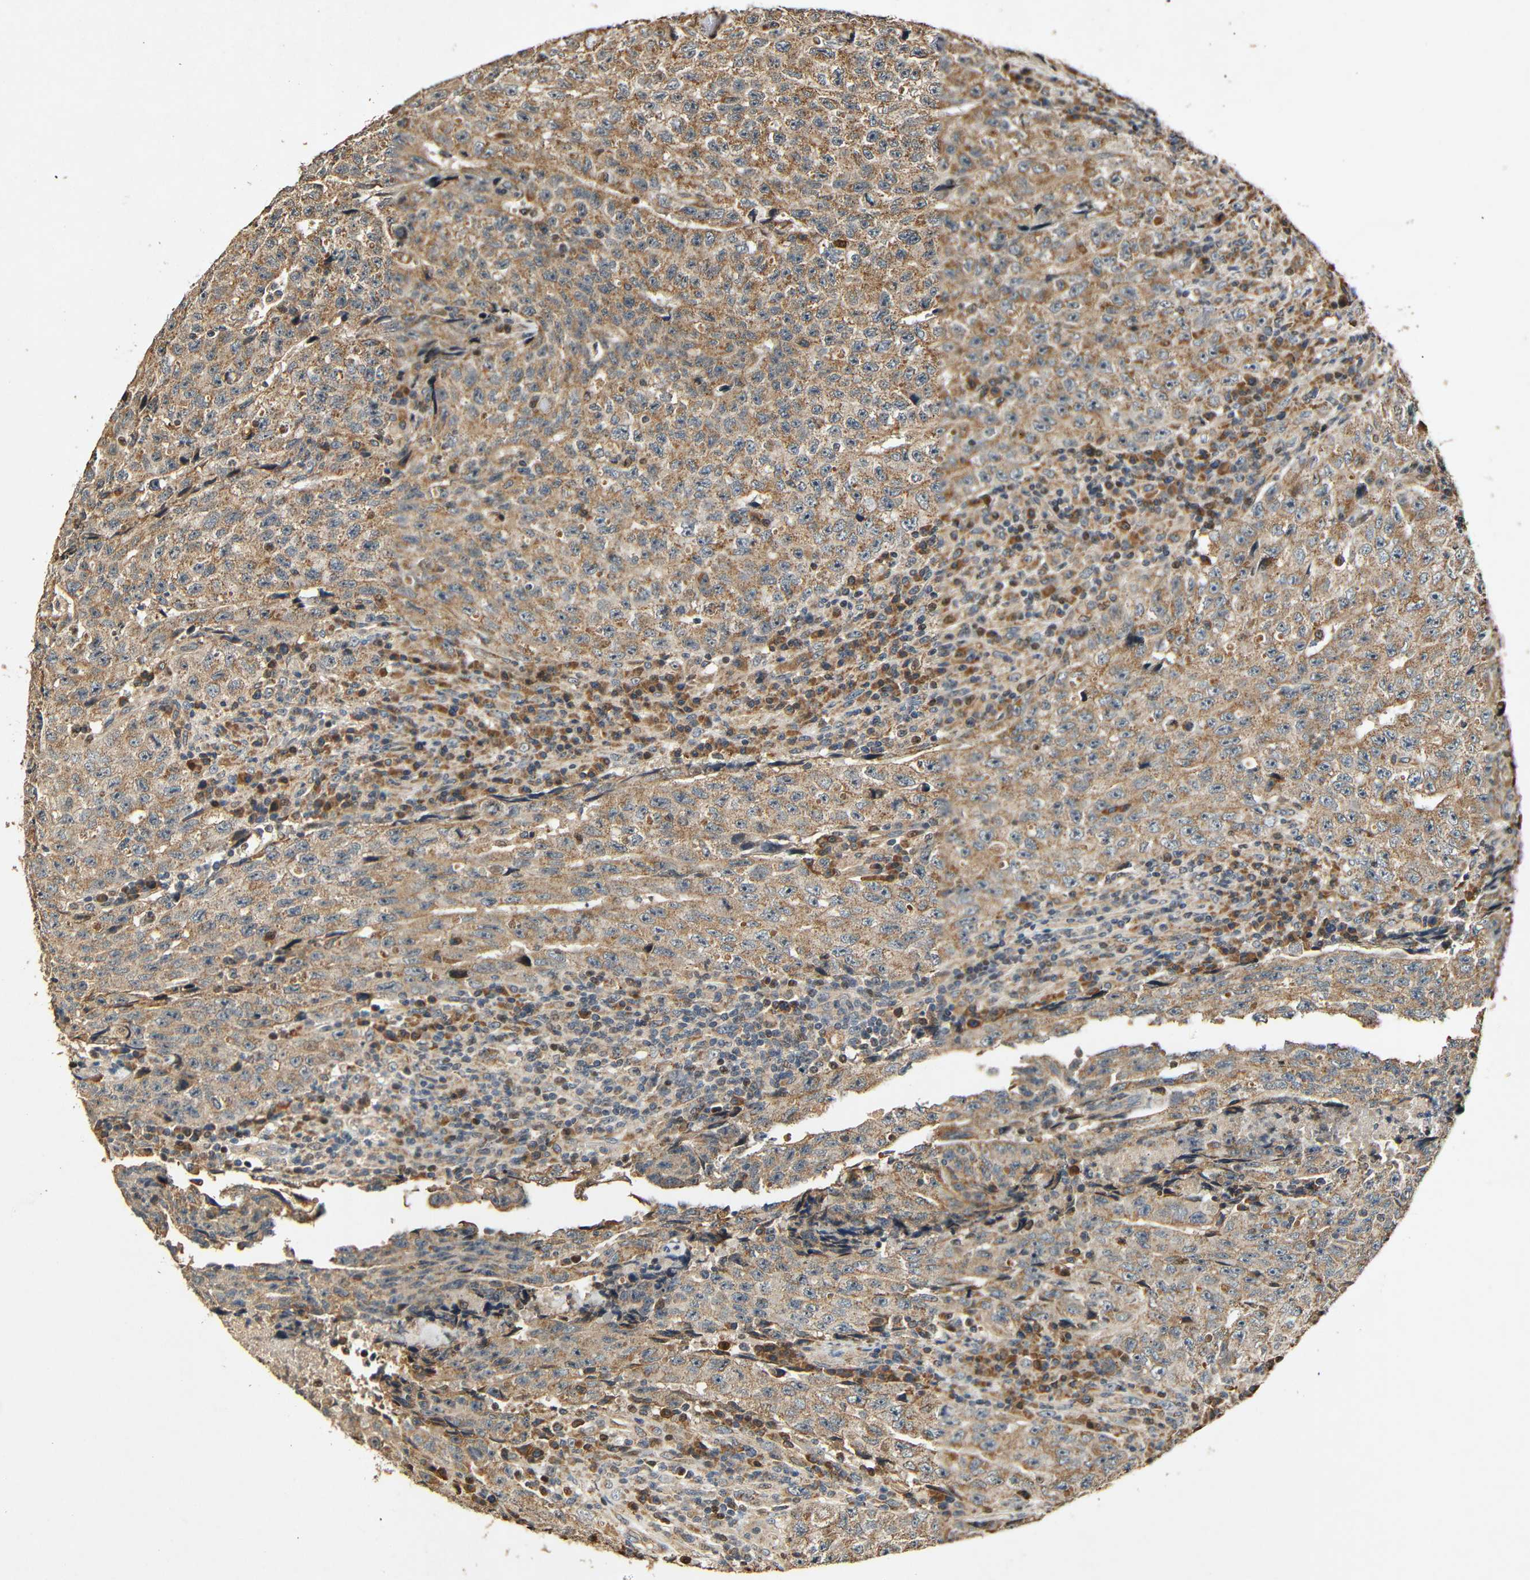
{"staining": {"intensity": "moderate", "quantity": ">75%", "location": "cytoplasmic/membranous"}, "tissue": "testis cancer", "cell_type": "Tumor cells", "image_type": "cancer", "snomed": [{"axis": "morphology", "description": "Necrosis, NOS"}, {"axis": "morphology", "description": "Carcinoma, Embryonal, NOS"}, {"axis": "topography", "description": "Testis"}], "caption": "IHC of embryonal carcinoma (testis) reveals medium levels of moderate cytoplasmic/membranous expression in about >75% of tumor cells.", "gene": "KAZALD1", "patient": {"sex": "male", "age": 19}}